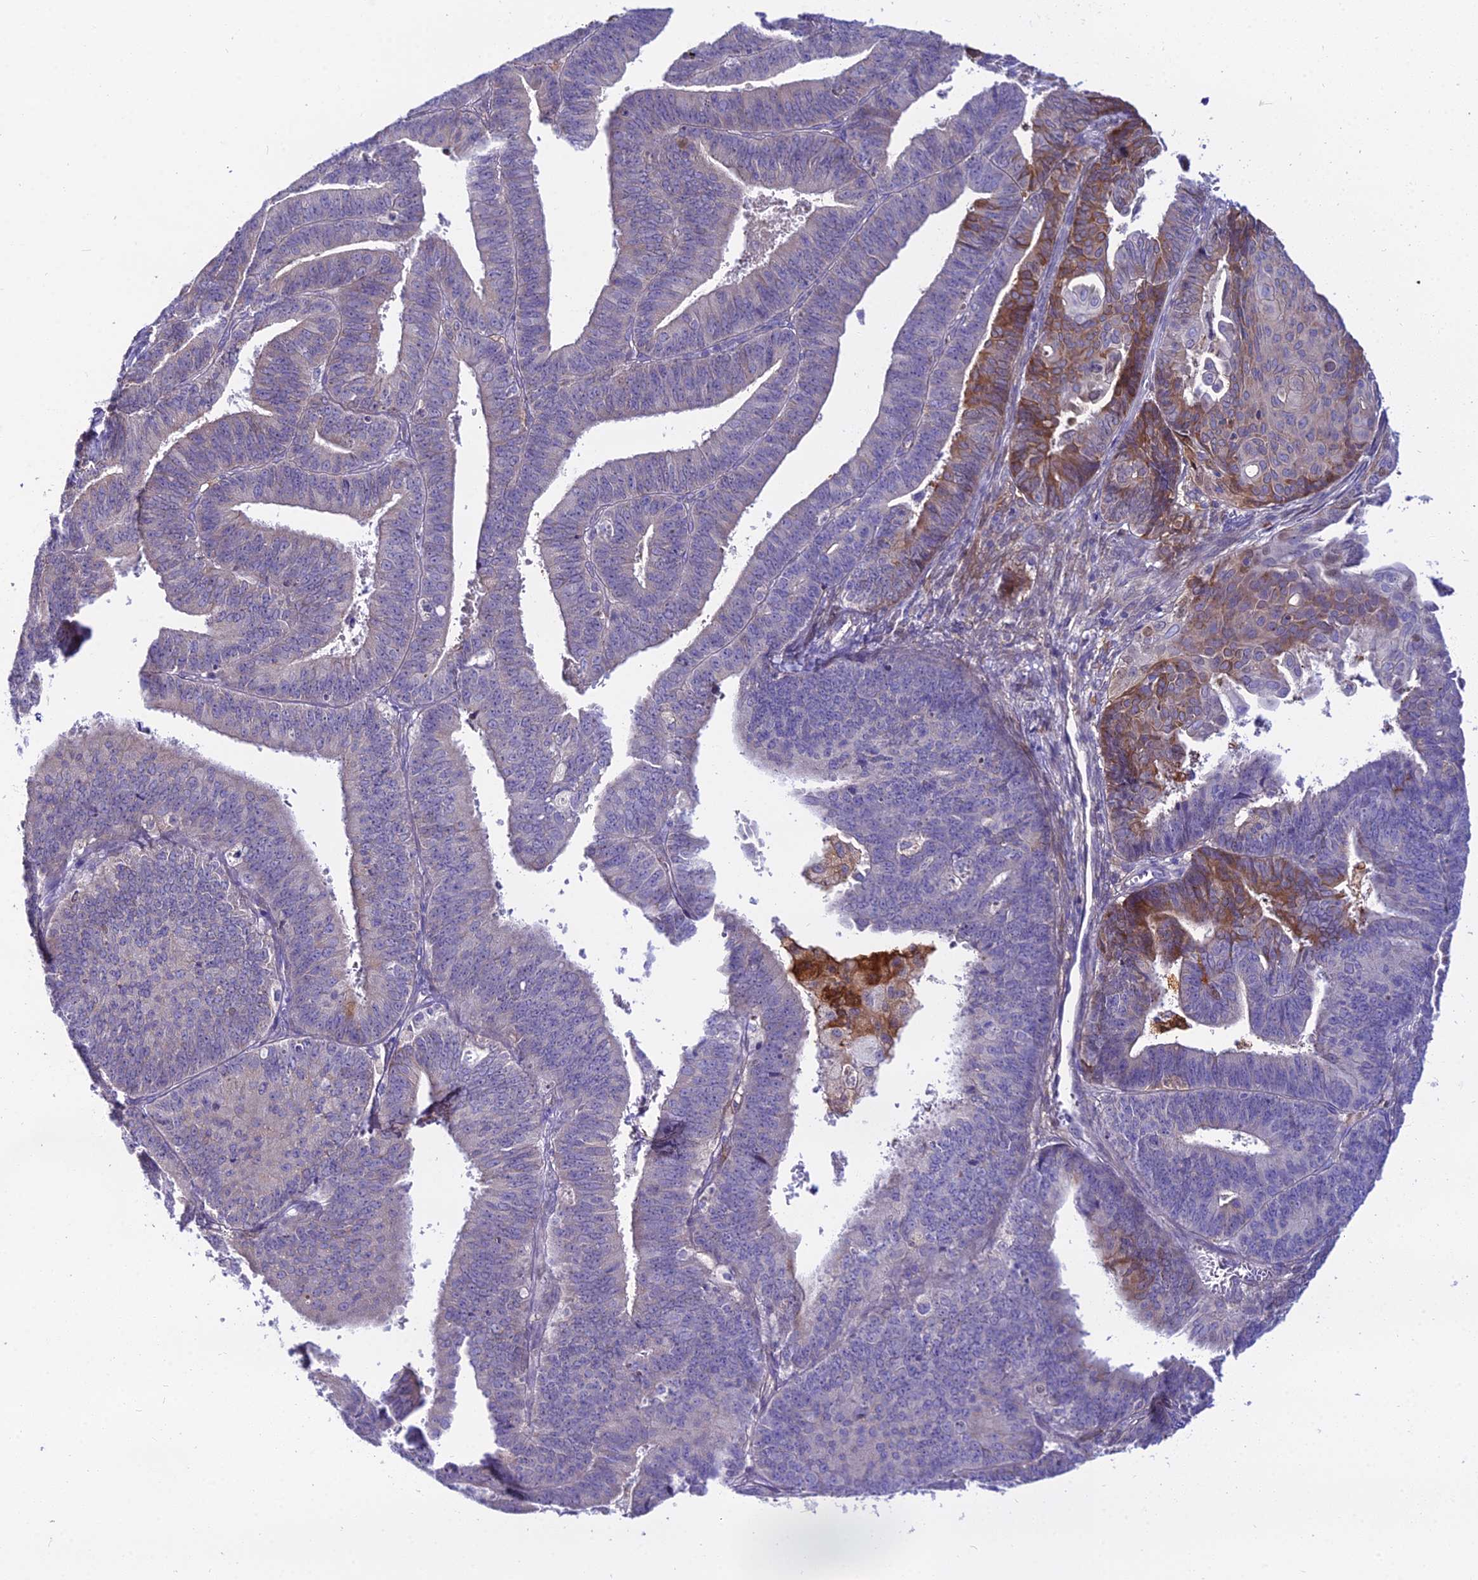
{"staining": {"intensity": "moderate", "quantity": "<25%", "location": "cytoplasmic/membranous"}, "tissue": "endometrial cancer", "cell_type": "Tumor cells", "image_type": "cancer", "snomed": [{"axis": "morphology", "description": "Adenocarcinoma, NOS"}, {"axis": "topography", "description": "Endometrium"}], "caption": "Human endometrial cancer stained with a protein marker displays moderate staining in tumor cells.", "gene": "MB21D2", "patient": {"sex": "female", "age": 73}}